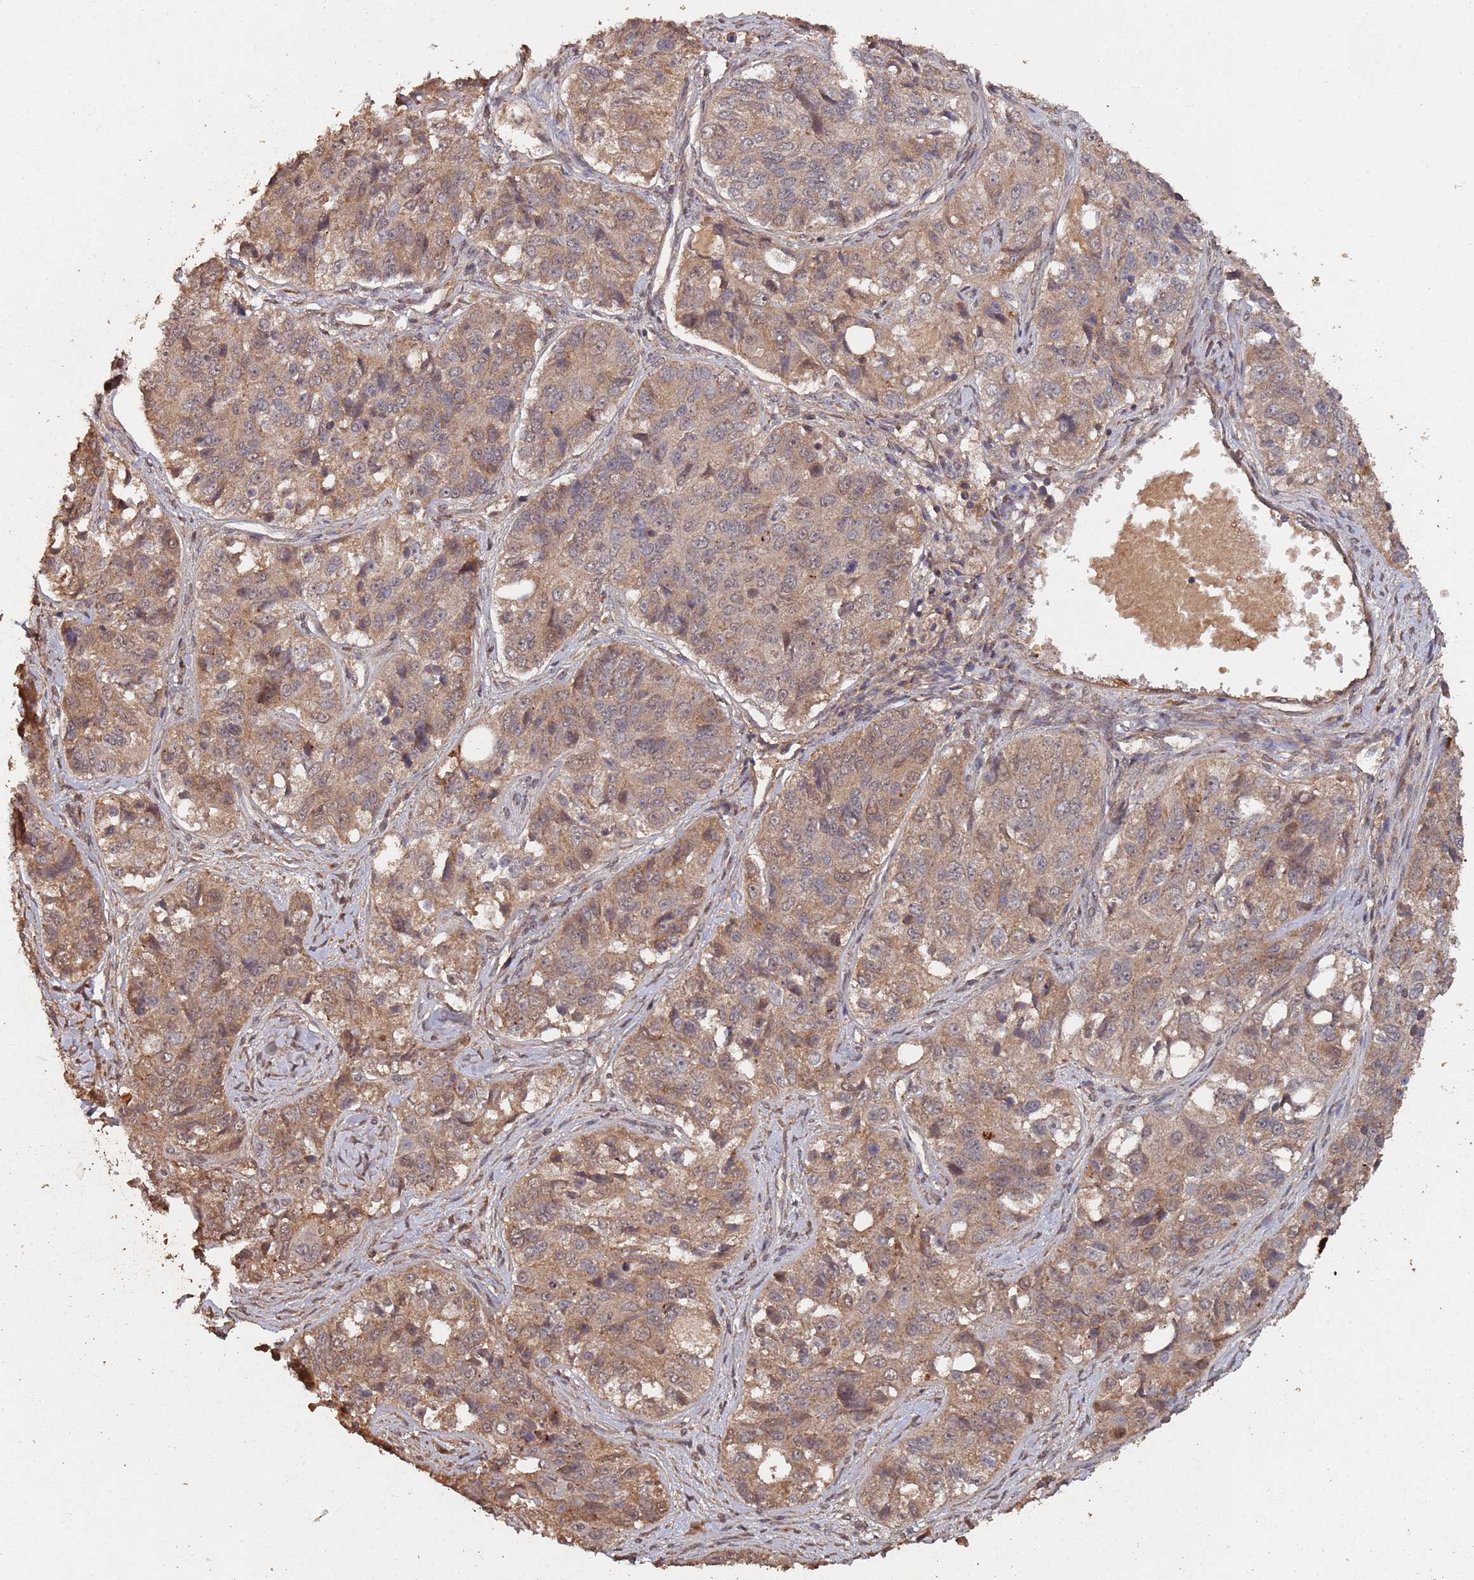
{"staining": {"intensity": "moderate", "quantity": ">75%", "location": "cytoplasmic/membranous"}, "tissue": "ovarian cancer", "cell_type": "Tumor cells", "image_type": "cancer", "snomed": [{"axis": "morphology", "description": "Carcinoma, endometroid"}, {"axis": "topography", "description": "Ovary"}], "caption": "Protein expression analysis of human ovarian cancer (endometroid carcinoma) reveals moderate cytoplasmic/membranous expression in about >75% of tumor cells.", "gene": "FRAT1", "patient": {"sex": "female", "age": 51}}